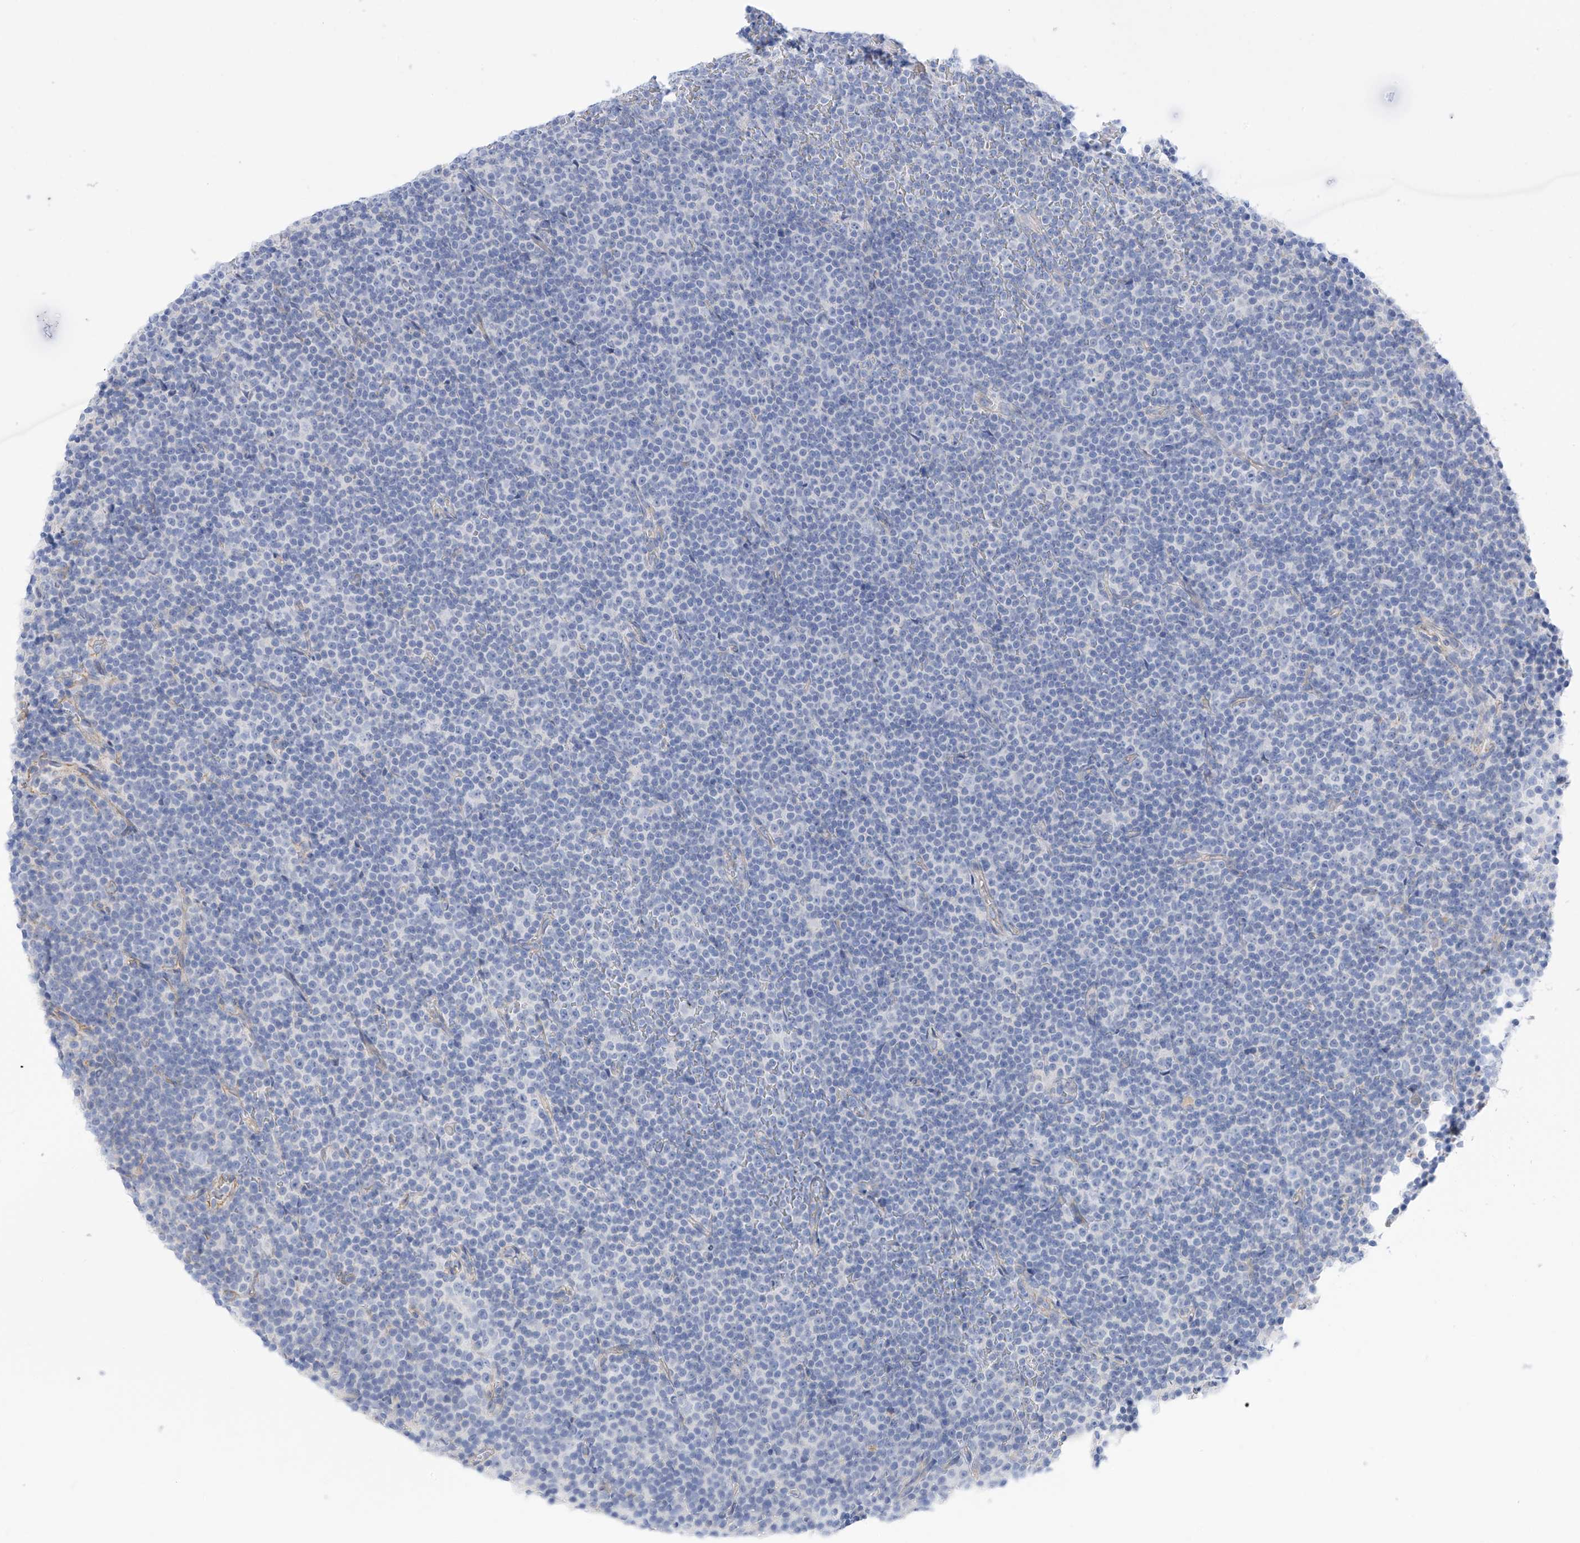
{"staining": {"intensity": "negative", "quantity": "none", "location": "none"}, "tissue": "lymphoma", "cell_type": "Tumor cells", "image_type": "cancer", "snomed": [{"axis": "morphology", "description": "Malignant lymphoma, non-Hodgkin's type, Low grade"}, {"axis": "topography", "description": "Lymph node"}], "caption": "IHC of human low-grade malignant lymphoma, non-Hodgkin's type demonstrates no staining in tumor cells. (DAB immunohistochemistry (IHC) visualized using brightfield microscopy, high magnification).", "gene": "ITGA9", "patient": {"sex": "female", "age": 67}}